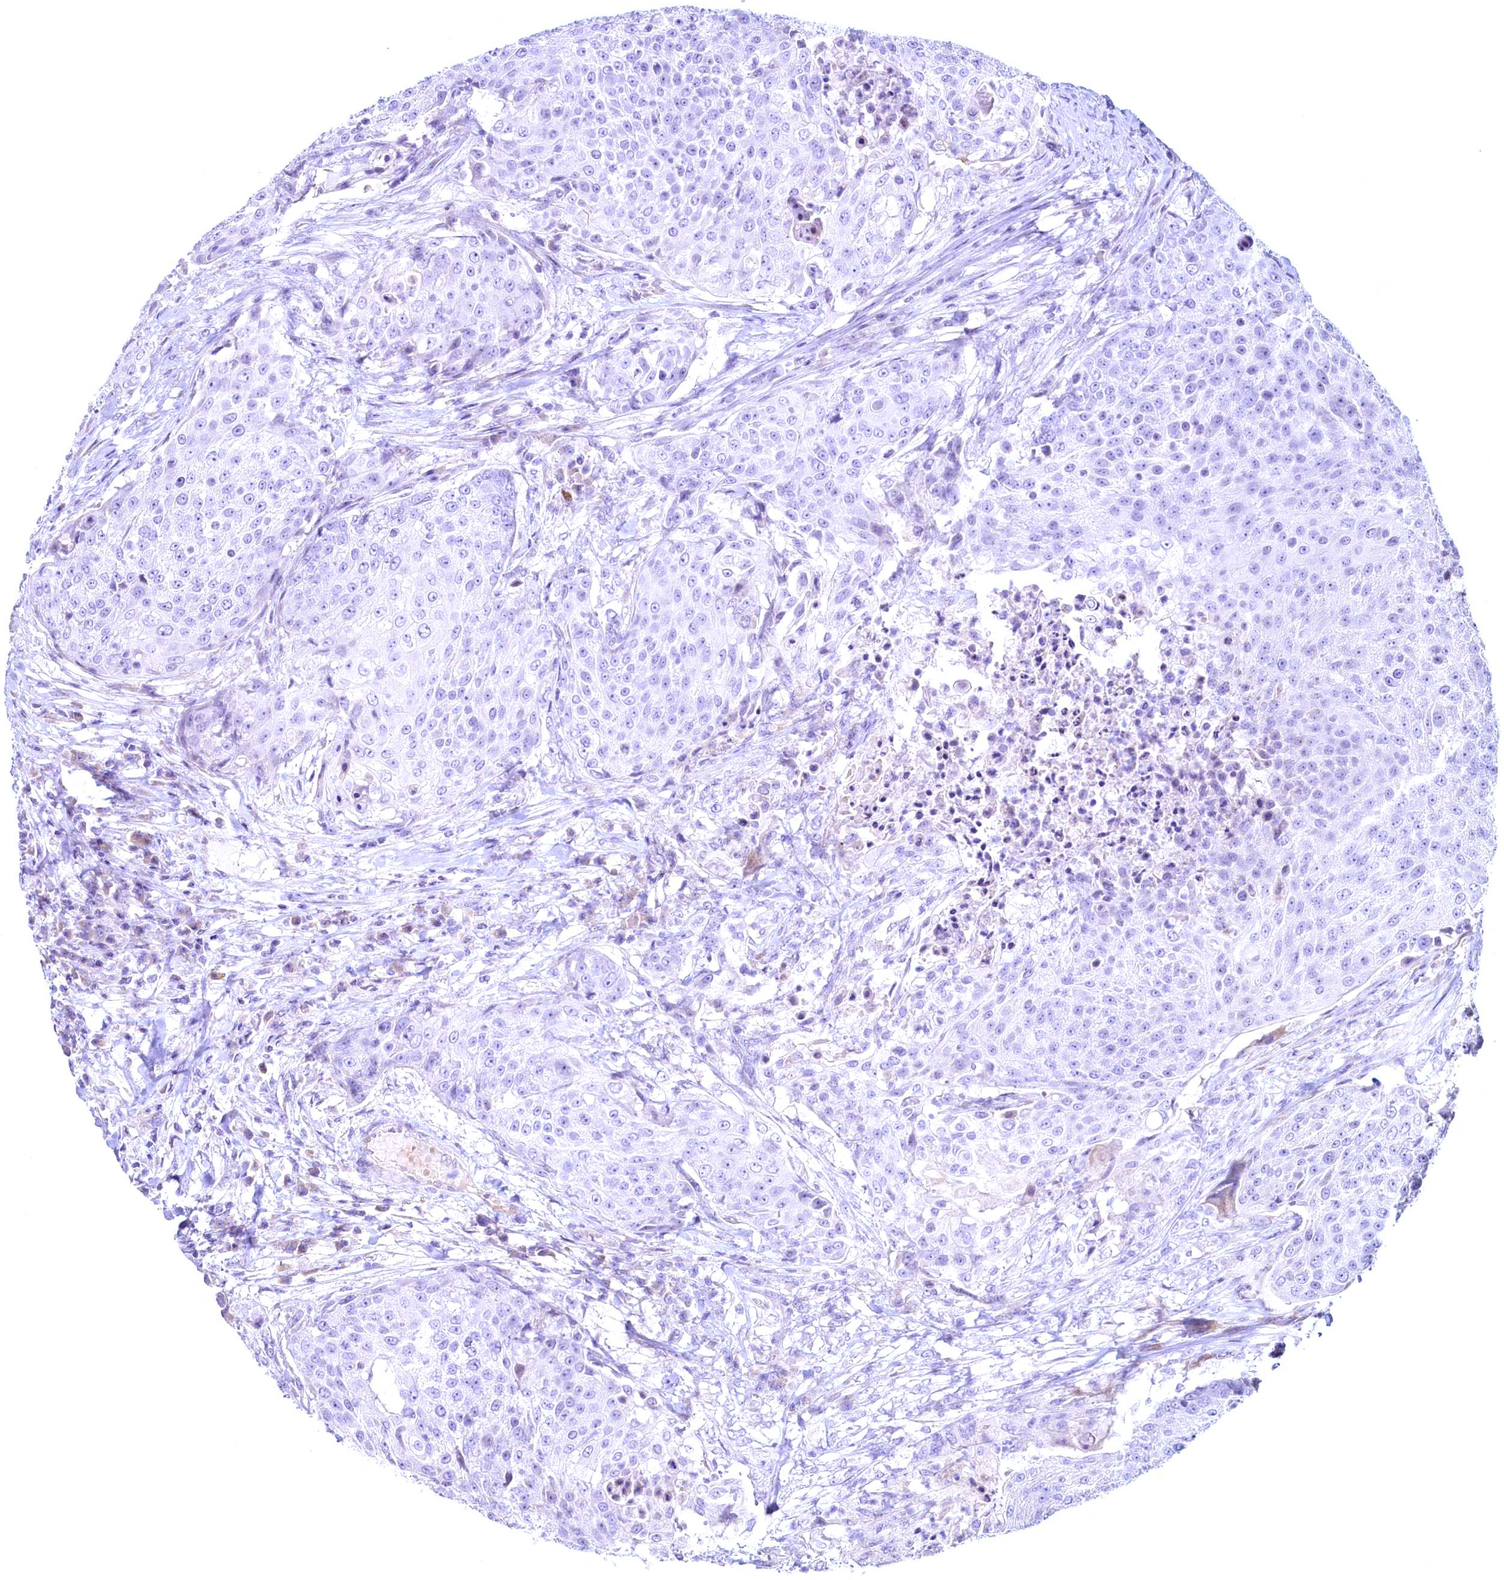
{"staining": {"intensity": "negative", "quantity": "none", "location": "none"}, "tissue": "urothelial cancer", "cell_type": "Tumor cells", "image_type": "cancer", "snomed": [{"axis": "morphology", "description": "Urothelial carcinoma, High grade"}, {"axis": "topography", "description": "Urinary bladder"}], "caption": "Tumor cells are negative for protein expression in human urothelial carcinoma (high-grade).", "gene": "MAP1LC3A", "patient": {"sex": "female", "age": 63}}